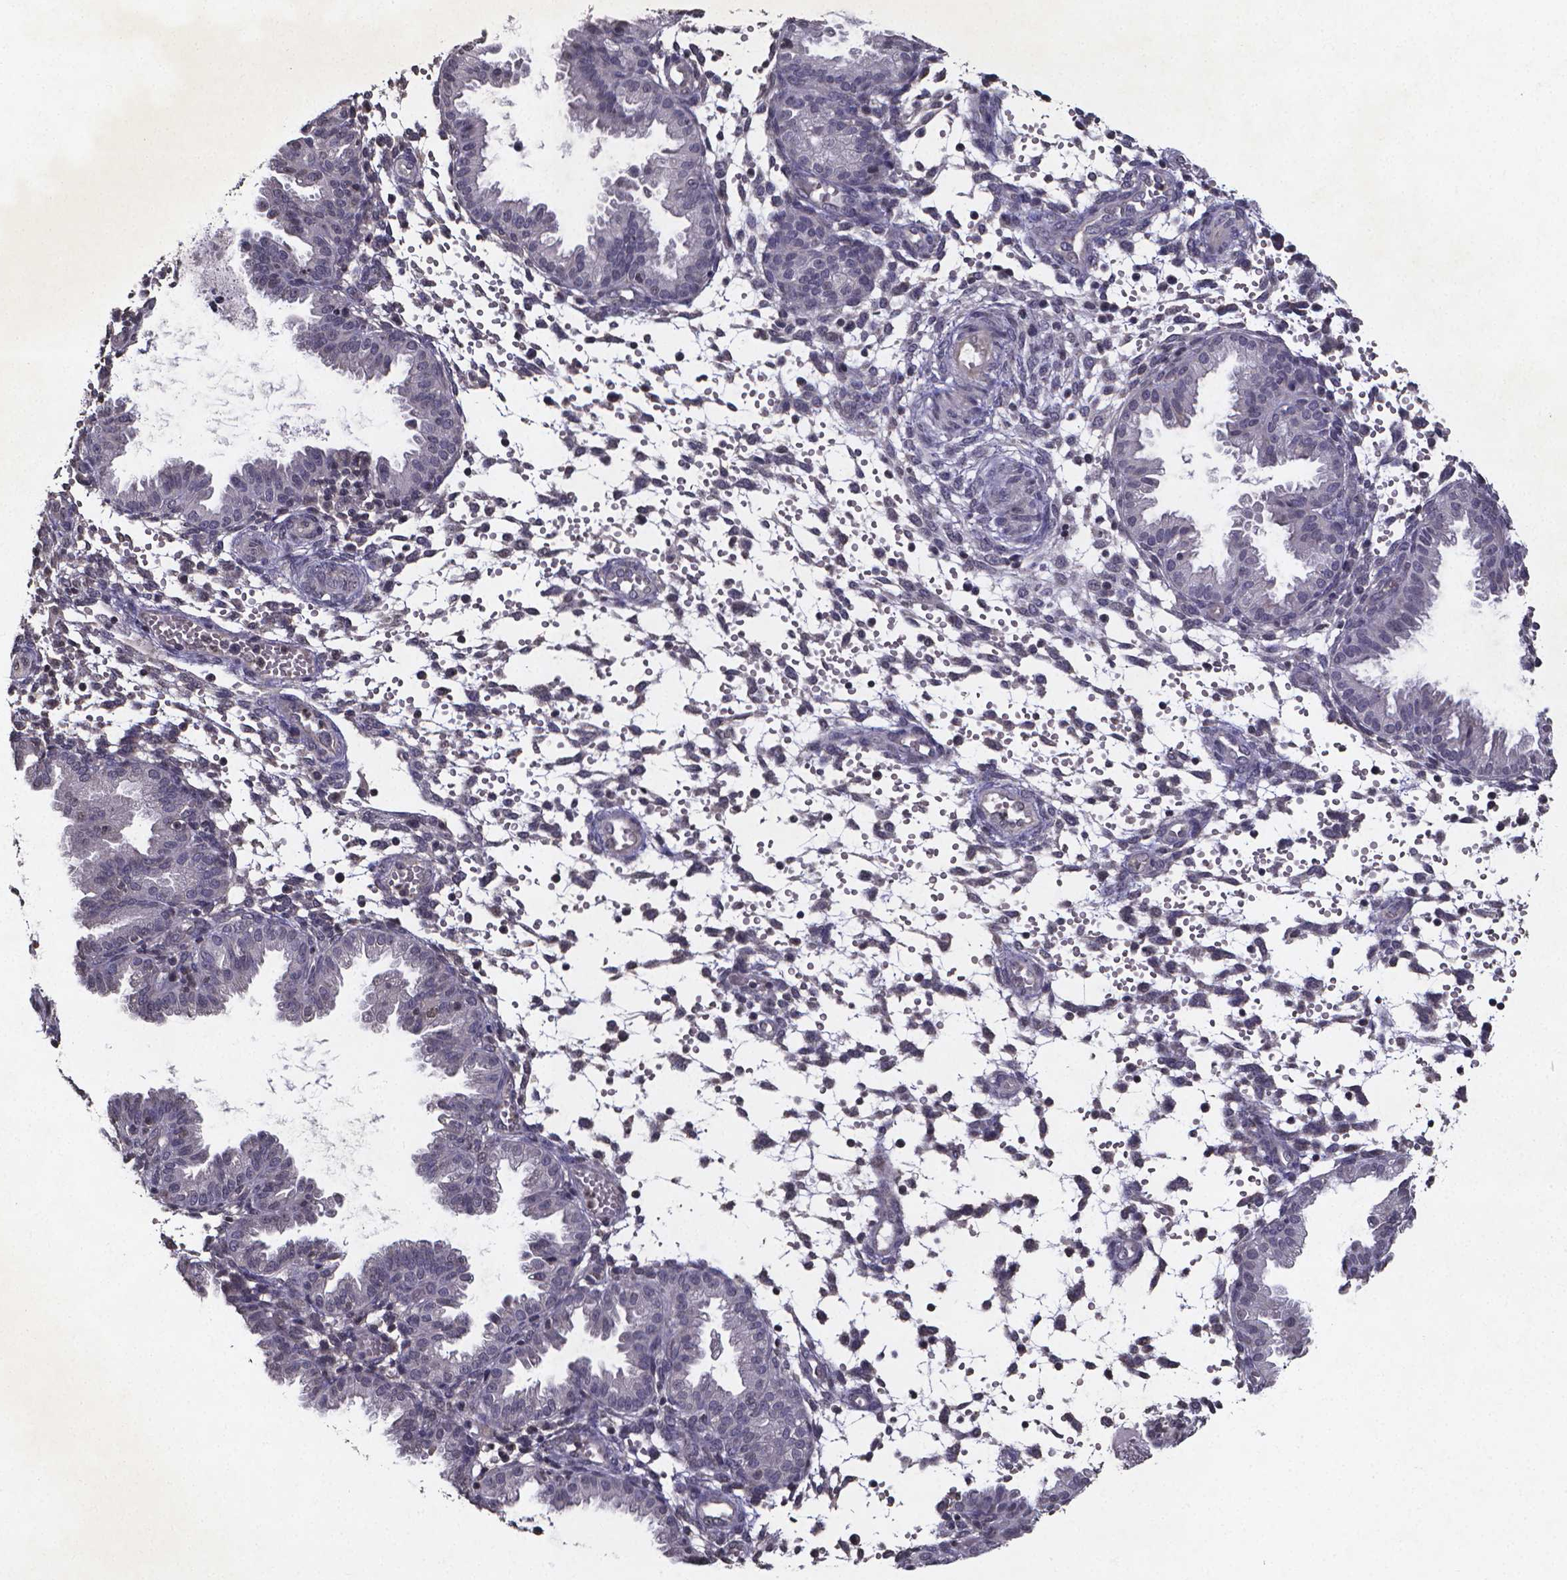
{"staining": {"intensity": "negative", "quantity": "none", "location": "none"}, "tissue": "endometrium", "cell_type": "Cells in endometrial stroma", "image_type": "normal", "snomed": [{"axis": "morphology", "description": "Normal tissue, NOS"}, {"axis": "topography", "description": "Endometrium"}], "caption": "IHC of unremarkable human endometrium displays no expression in cells in endometrial stroma. Brightfield microscopy of IHC stained with DAB (brown) and hematoxylin (blue), captured at high magnification.", "gene": "TP73", "patient": {"sex": "female", "age": 33}}